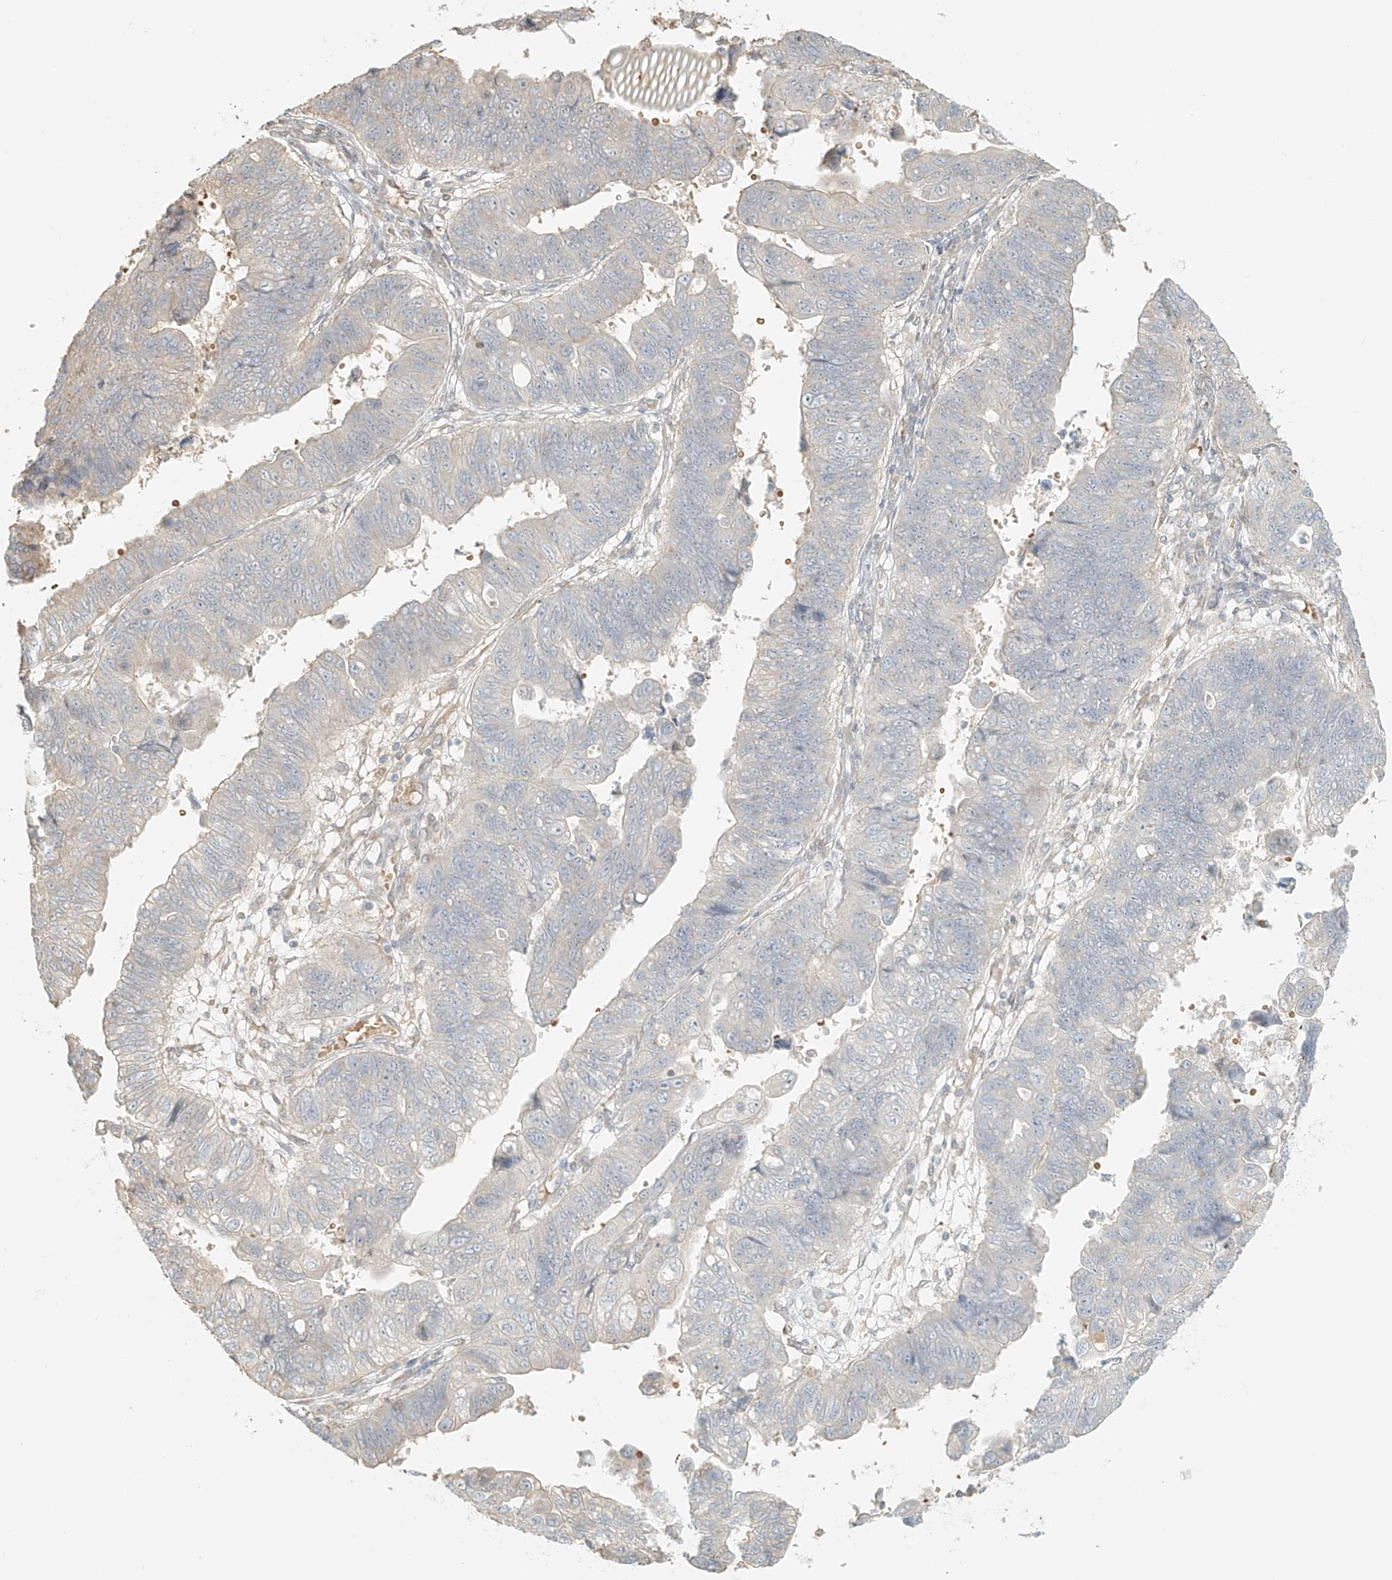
{"staining": {"intensity": "negative", "quantity": "none", "location": "none"}, "tissue": "stomach cancer", "cell_type": "Tumor cells", "image_type": "cancer", "snomed": [{"axis": "morphology", "description": "Adenocarcinoma, NOS"}, {"axis": "topography", "description": "Stomach"}], "caption": "IHC of human stomach cancer displays no staining in tumor cells.", "gene": "UPK1B", "patient": {"sex": "male", "age": 59}}